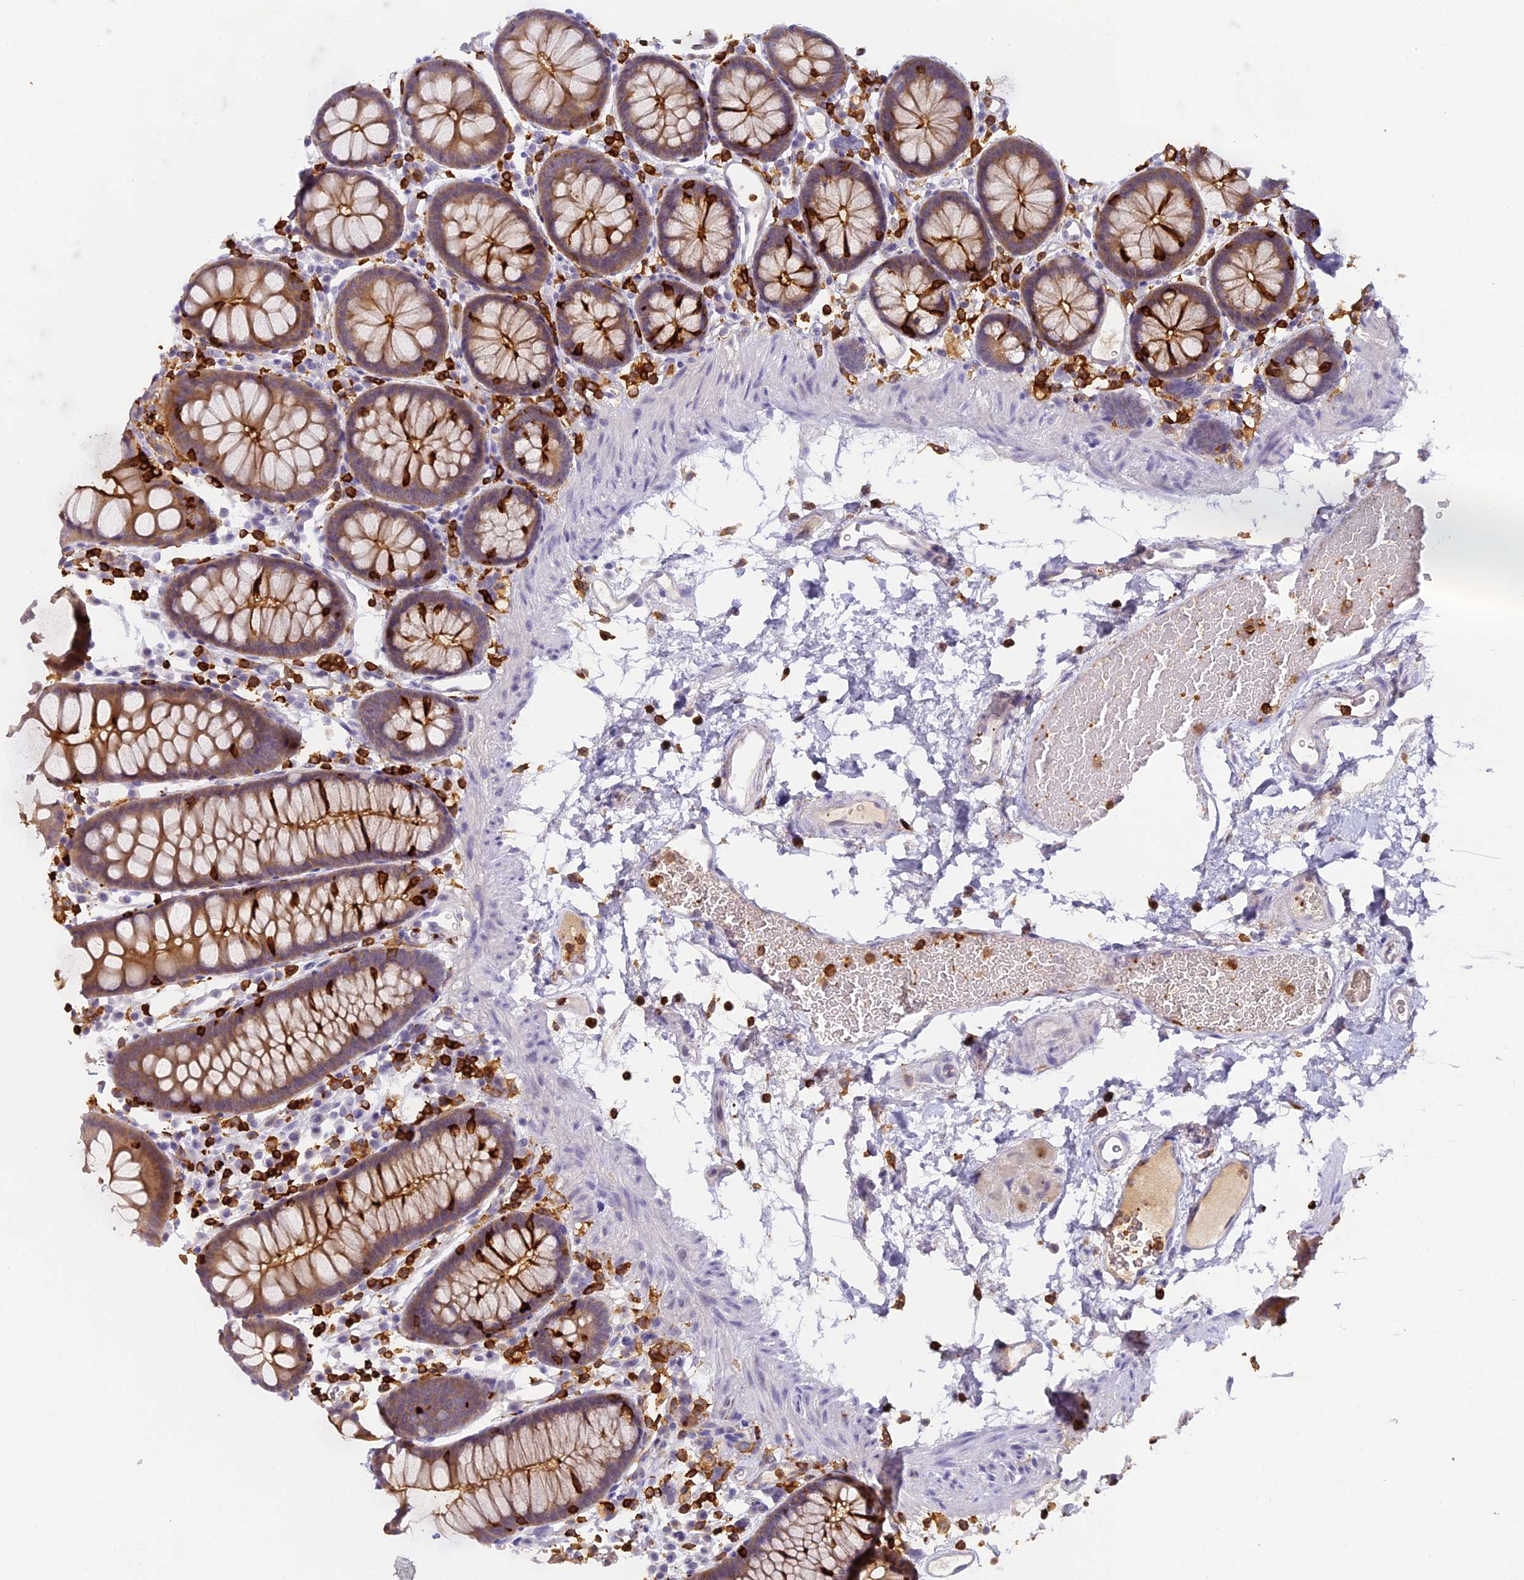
{"staining": {"intensity": "weak", "quantity": "25%-75%", "location": "cytoplasmic/membranous"}, "tissue": "colon", "cell_type": "Endothelial cells", "image_type": "normal", "snomed": [{"axis": "morphology", "description": "Normal tissue, NOS"}, {"axis": "topography", "description": "Colon"}], "caption": "Approximately 25%-75% of endothelial cells in unremarkable human colon display weak cytoplasmic/membranous protein positivity as visualized by brown immunohistochemical staining.", "gene": "FYB1", "patient": {"sex": "male", "age": 75}}